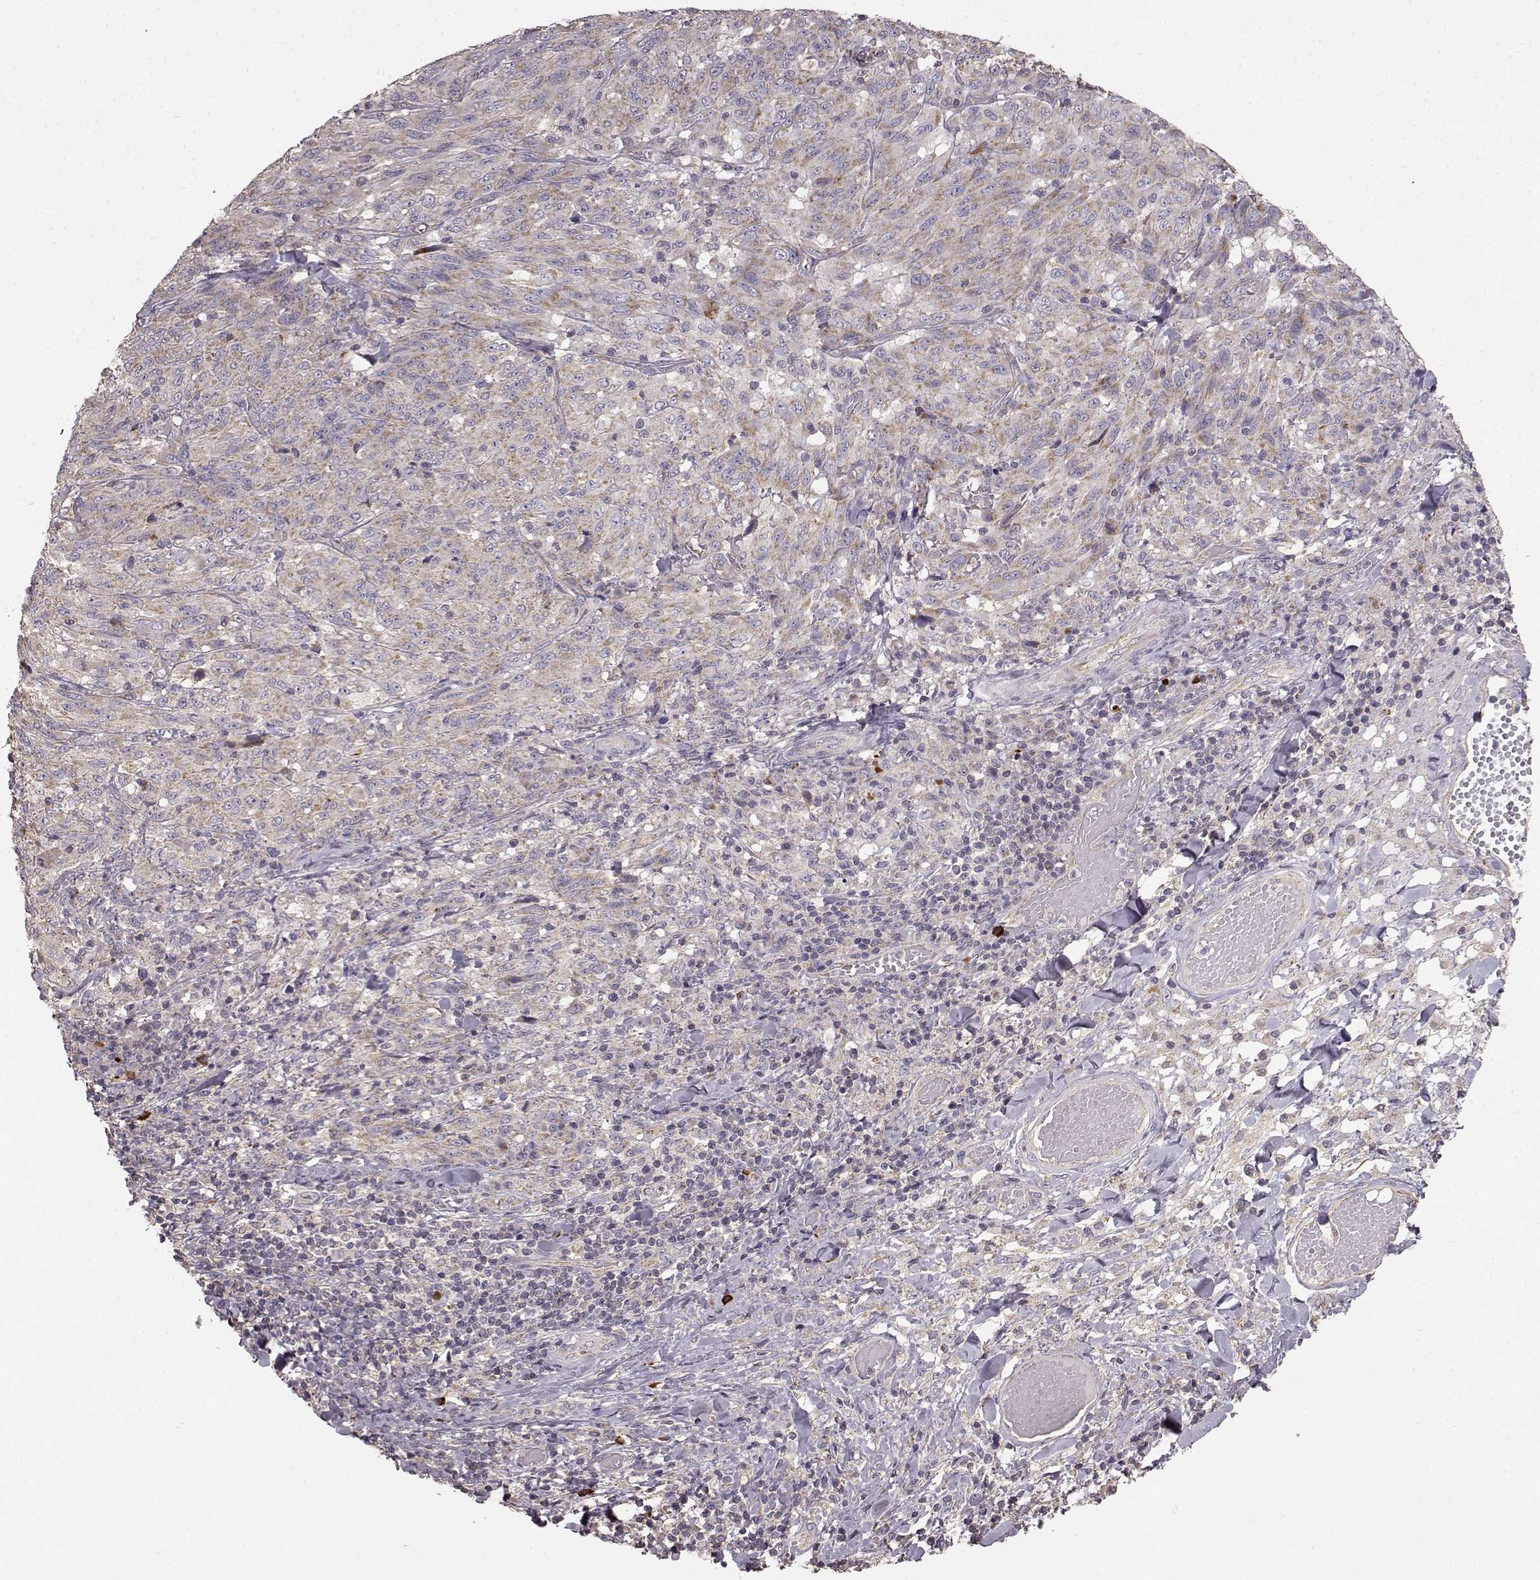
{"staining": {"intensity": "weak", "quantity": ">75%", "location": "cytoplasmic/membranous"}, "tissue": "melanoma", "cell_type": "Tumor cells", "image_type": "cancer", "snomed": [{"axis": "morphology", "description": "Malignant melanoma, NOS"}, {"axis": "topography", "description": "Skin"}], "caption": "A brown stain highlights weak cytoplasmic/membranous expression of a protein in malignant melanoma tumor cells.", "gene": "ERBB3", "patient": {"sex": "female", "age": 91}}